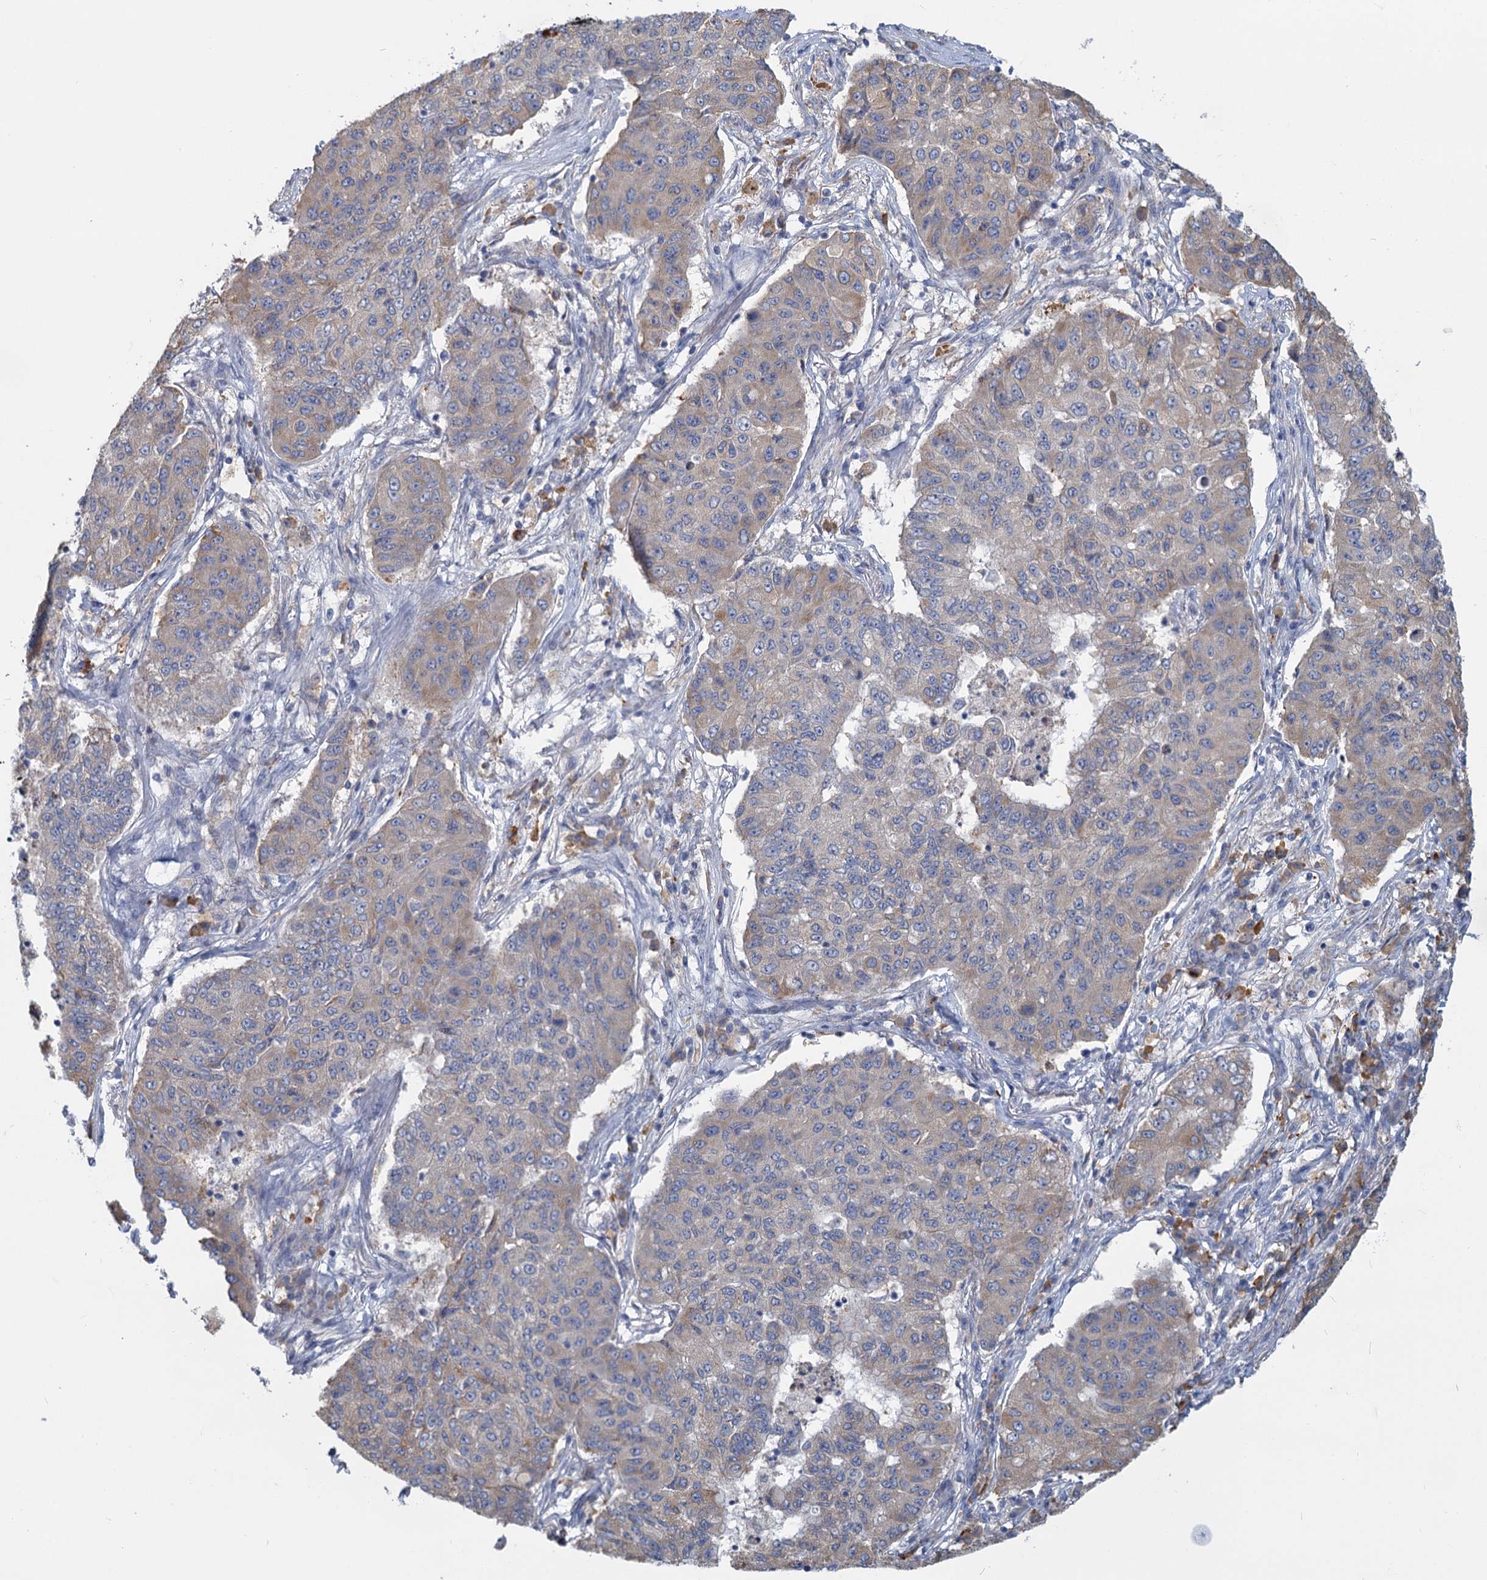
{"staining": {"intensity": "weak", "quantity": "<25%", "location": "cytoplasmic/membranous"}, "tissue": "lung cancer", "cell_type": "Tumor cells", "image_type": "cancer", "snomed": [{"axis": "morphology", "description": "Squamous cell carcinoma, NOS"}, {"axis": "topography", "description": "Lung"}], "caption": "Tumor cells are negative for brown protein staining in lung cancer.", "gene": "ANKRD16", "patient": {"sex": "male", "age": 74}}